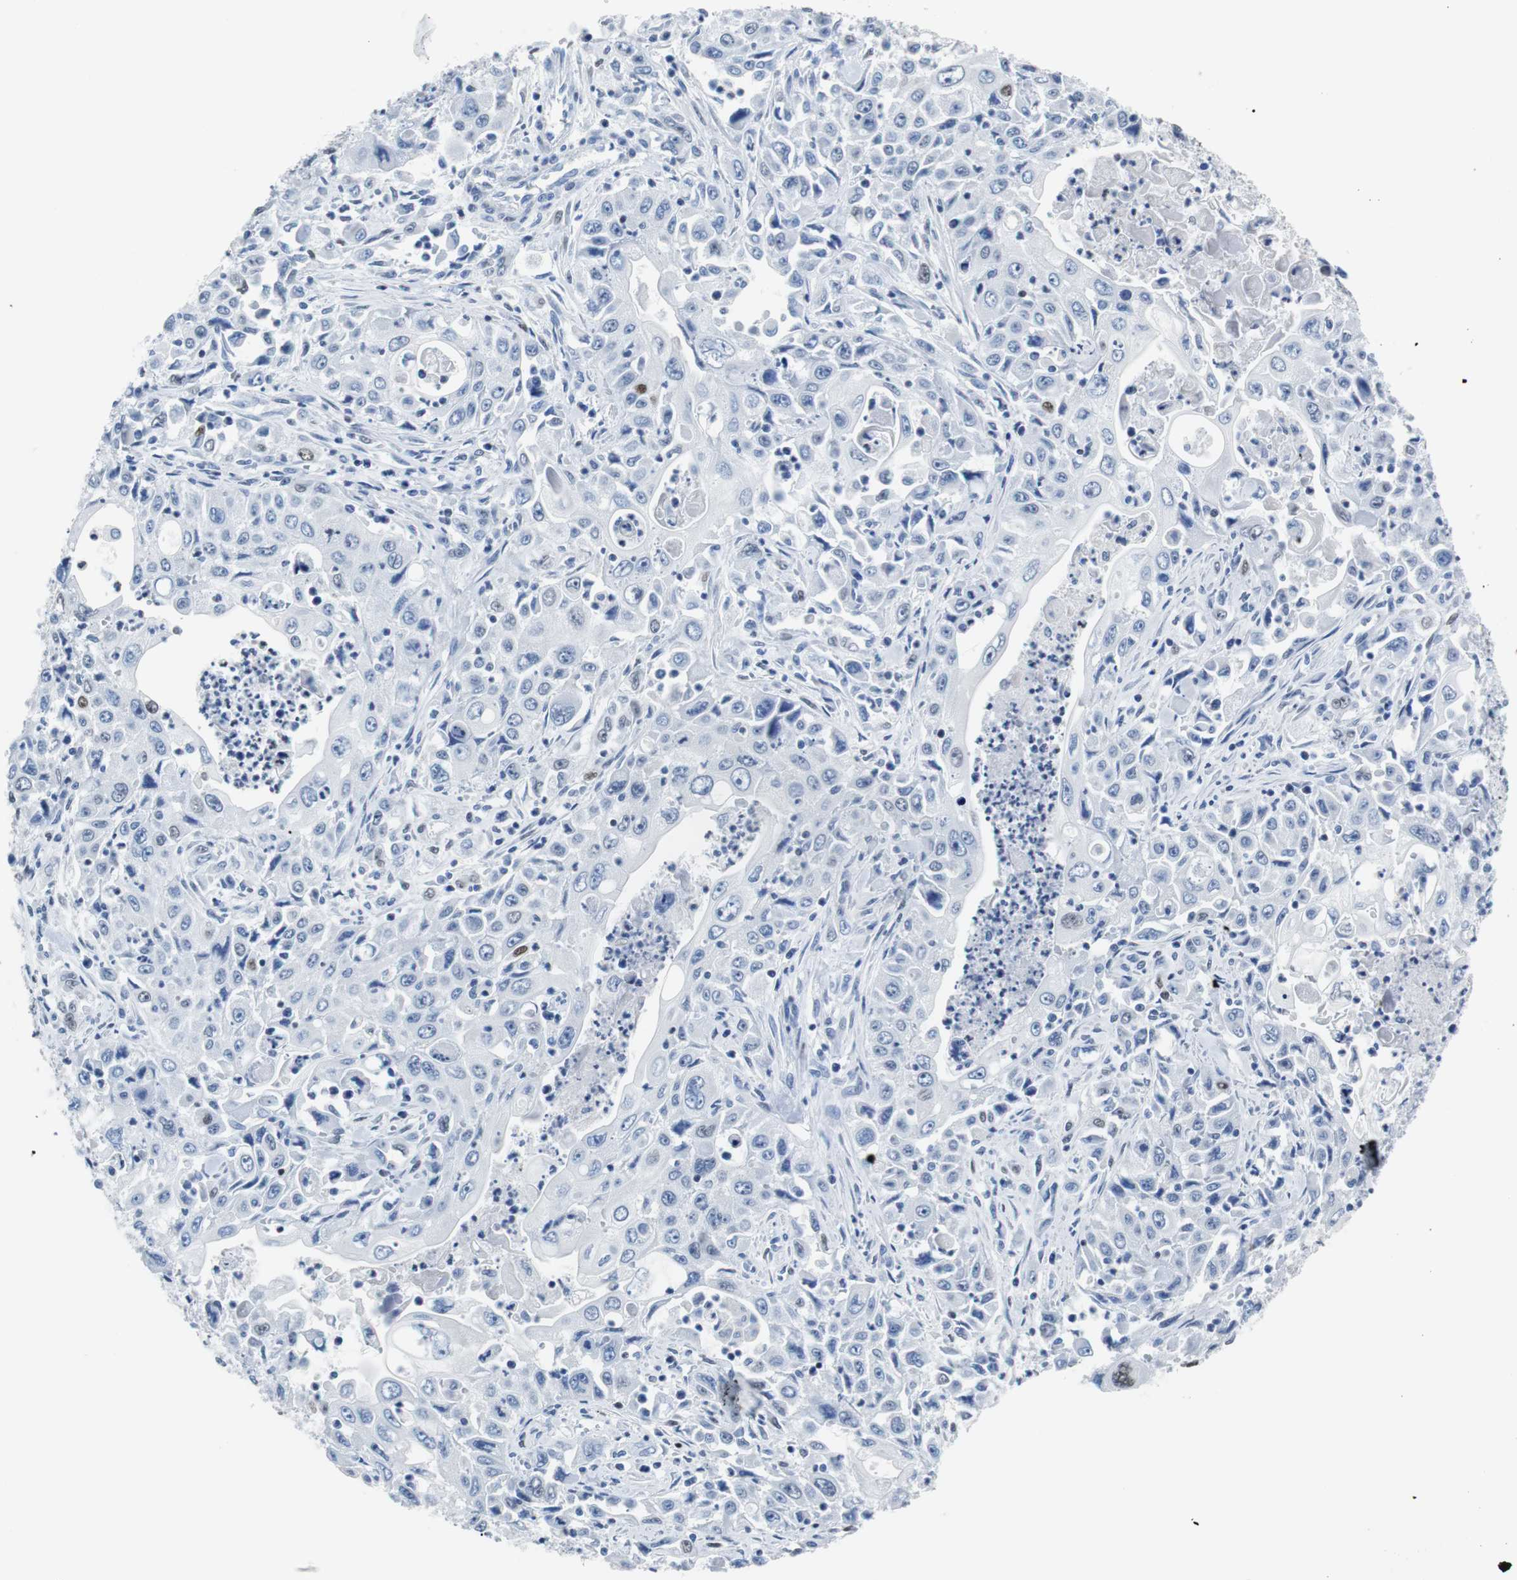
{"staining": {"intensity": "weak", "quantity": "<25%", "location": "nuclear"}, "tissue": "pancreatic cancer", "cell_type": "Tumor cells", "image_type": "cancer", "snomed": [{"axis": "morphology", "description": "Adenocarcinoma, NOS"}, {"axis": "topography", "description": "Pancreas"}], "caption": "An image of adenocarcinoma (pancreatic) stained for a protein shows no brown staining in tumor cells. (DAB (3,3'-diaminobenzidine) immunohistochemistry (IHC) visualized using brightfield microscopy, high magnification).", "gene": "JUN", "patient": {"sex": "male", "age": 70}}